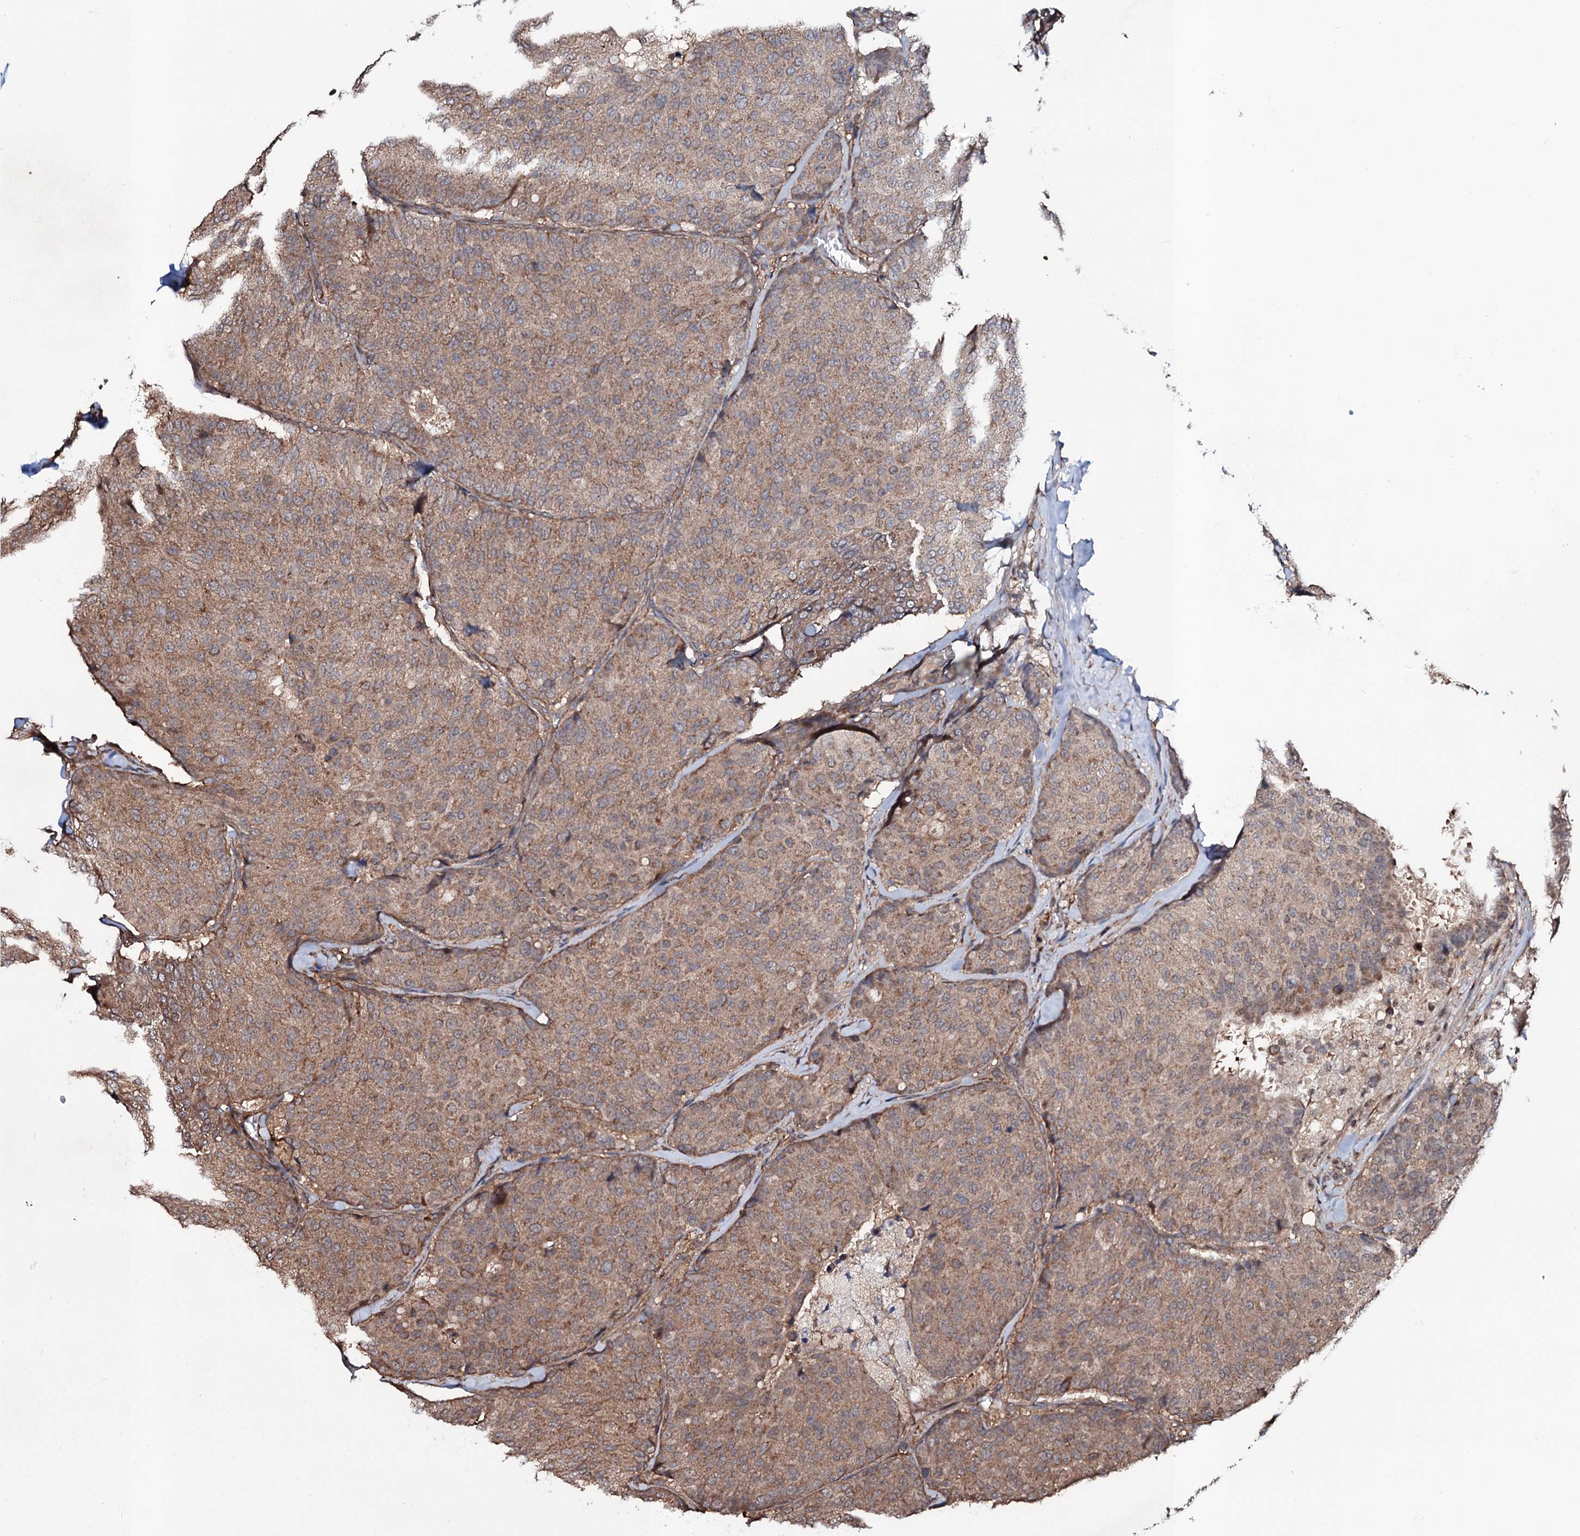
{"staining": {"intensity": "moderate", "quantity": ">75%", "location": "cytoplasmic/membranous"}, "tissue": "breast cancer", "cell_type": "Tumor cells", "image_type": "cancer", "snomed": [{"axis": "morphology", "description": "Duct carcinoma"}, {"axis": "topography", "description": "Breast"}], "caption": "Protein staining demonstrates moderate cytoplasmic/membranous staining in approximately >75% of tumor cells in breast cancer.", "gene": "COG6", "patient": {"sex": "female", "age": 75}}